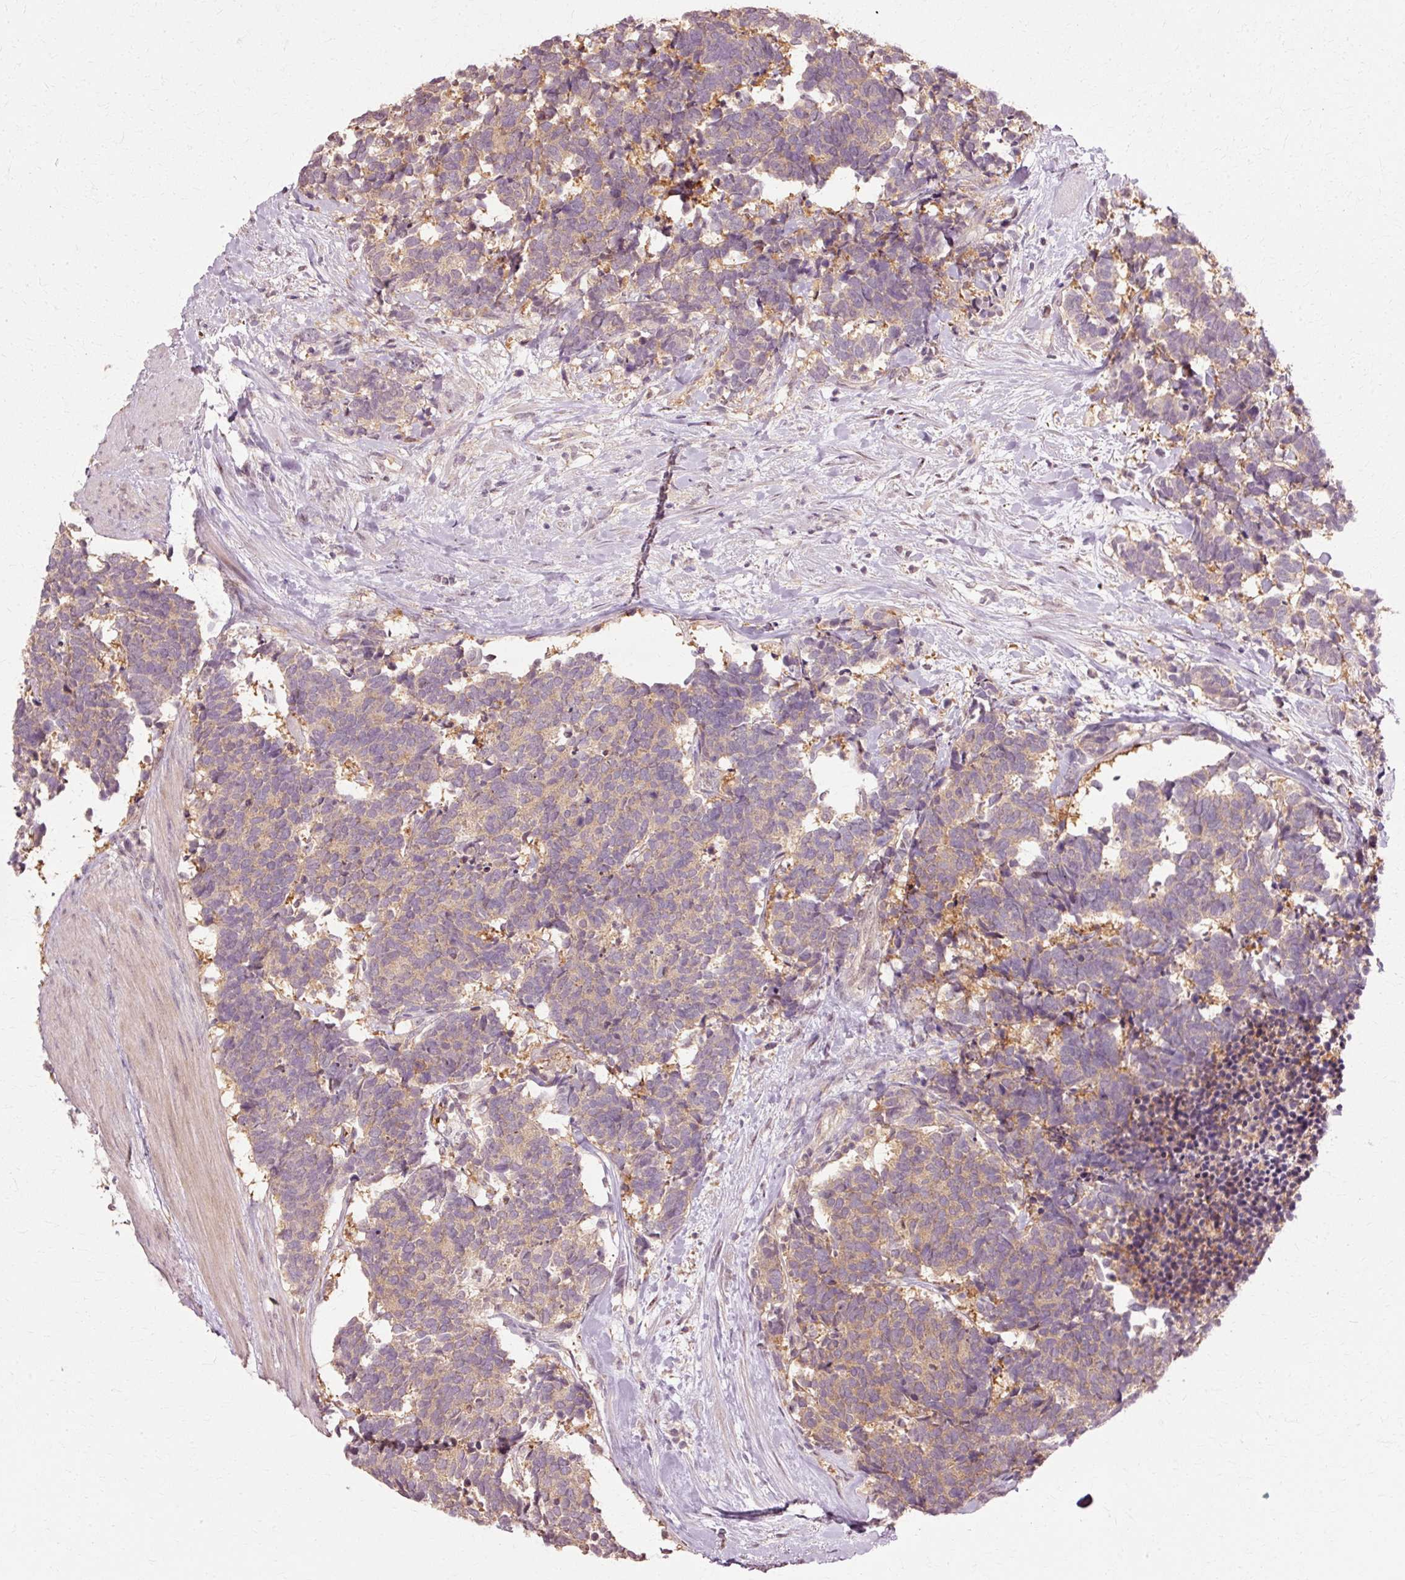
{"staining": {"intensity": "weak", "quantity": ">75%", "location": "cytoplasmic/membranous"}, "tissue": "carcinoid", "cell_type": "Tumor cells", "image_type": "cancer", "snomed": [{"axis": "morphology", "description": "Carcinoma, NOS"}, {"axis": "morphology", "description": "Carcinoid, malignant, NOS"}, {"axis": "topography", "description": "Prostate"}], "caption": "Protein staining reveals weak cytoplasmic/membranous positivity in about >75% of tumor cells in carcinoid.", "gene": "RGPD5", "patient": {"sex": "male", "age": 57}}